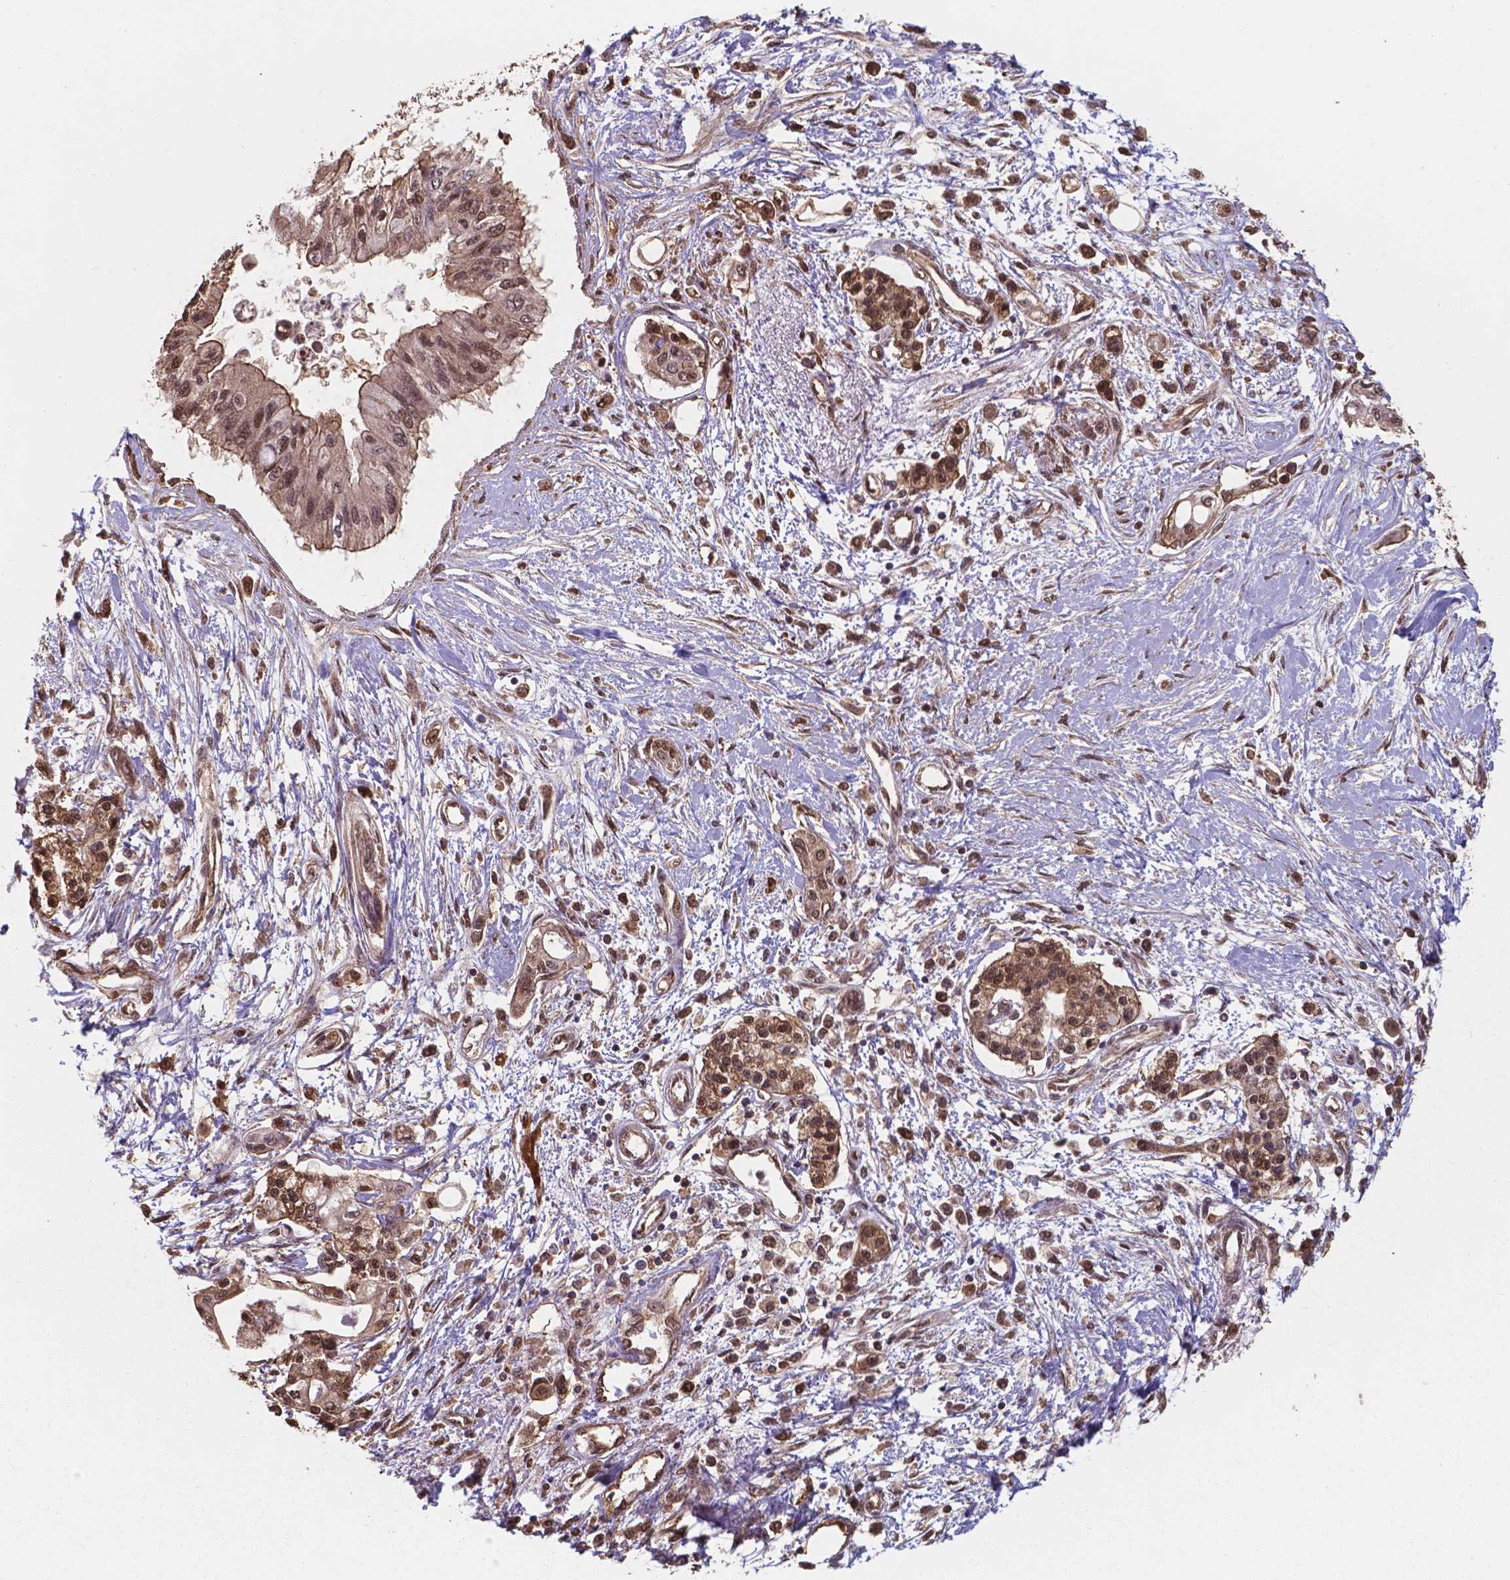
{"staining": {"intensity": "moderate", "quantity": ">75%", "location": "cytoplasmic/membranous,nuclear"}, "tissue": "pancreatic cancer", "cell_type": "Tumor cells", "image_type": "cancer", "snomed": [{"axis": "morphology", "description": "Adenocarcinoma, NOS"}, {"axis": "topography", "description": "Pancreas"}], "caption": "There is medium levels of moderate cytoplasmic/membranous and nuclear positivity in tumor cells of pancreatic cancer (adenocarcinoma), as demonstrated by immunohistochemical staining (brown color).", "gene": "CHP2", "patient": {"sex": "female", "age": 77}}